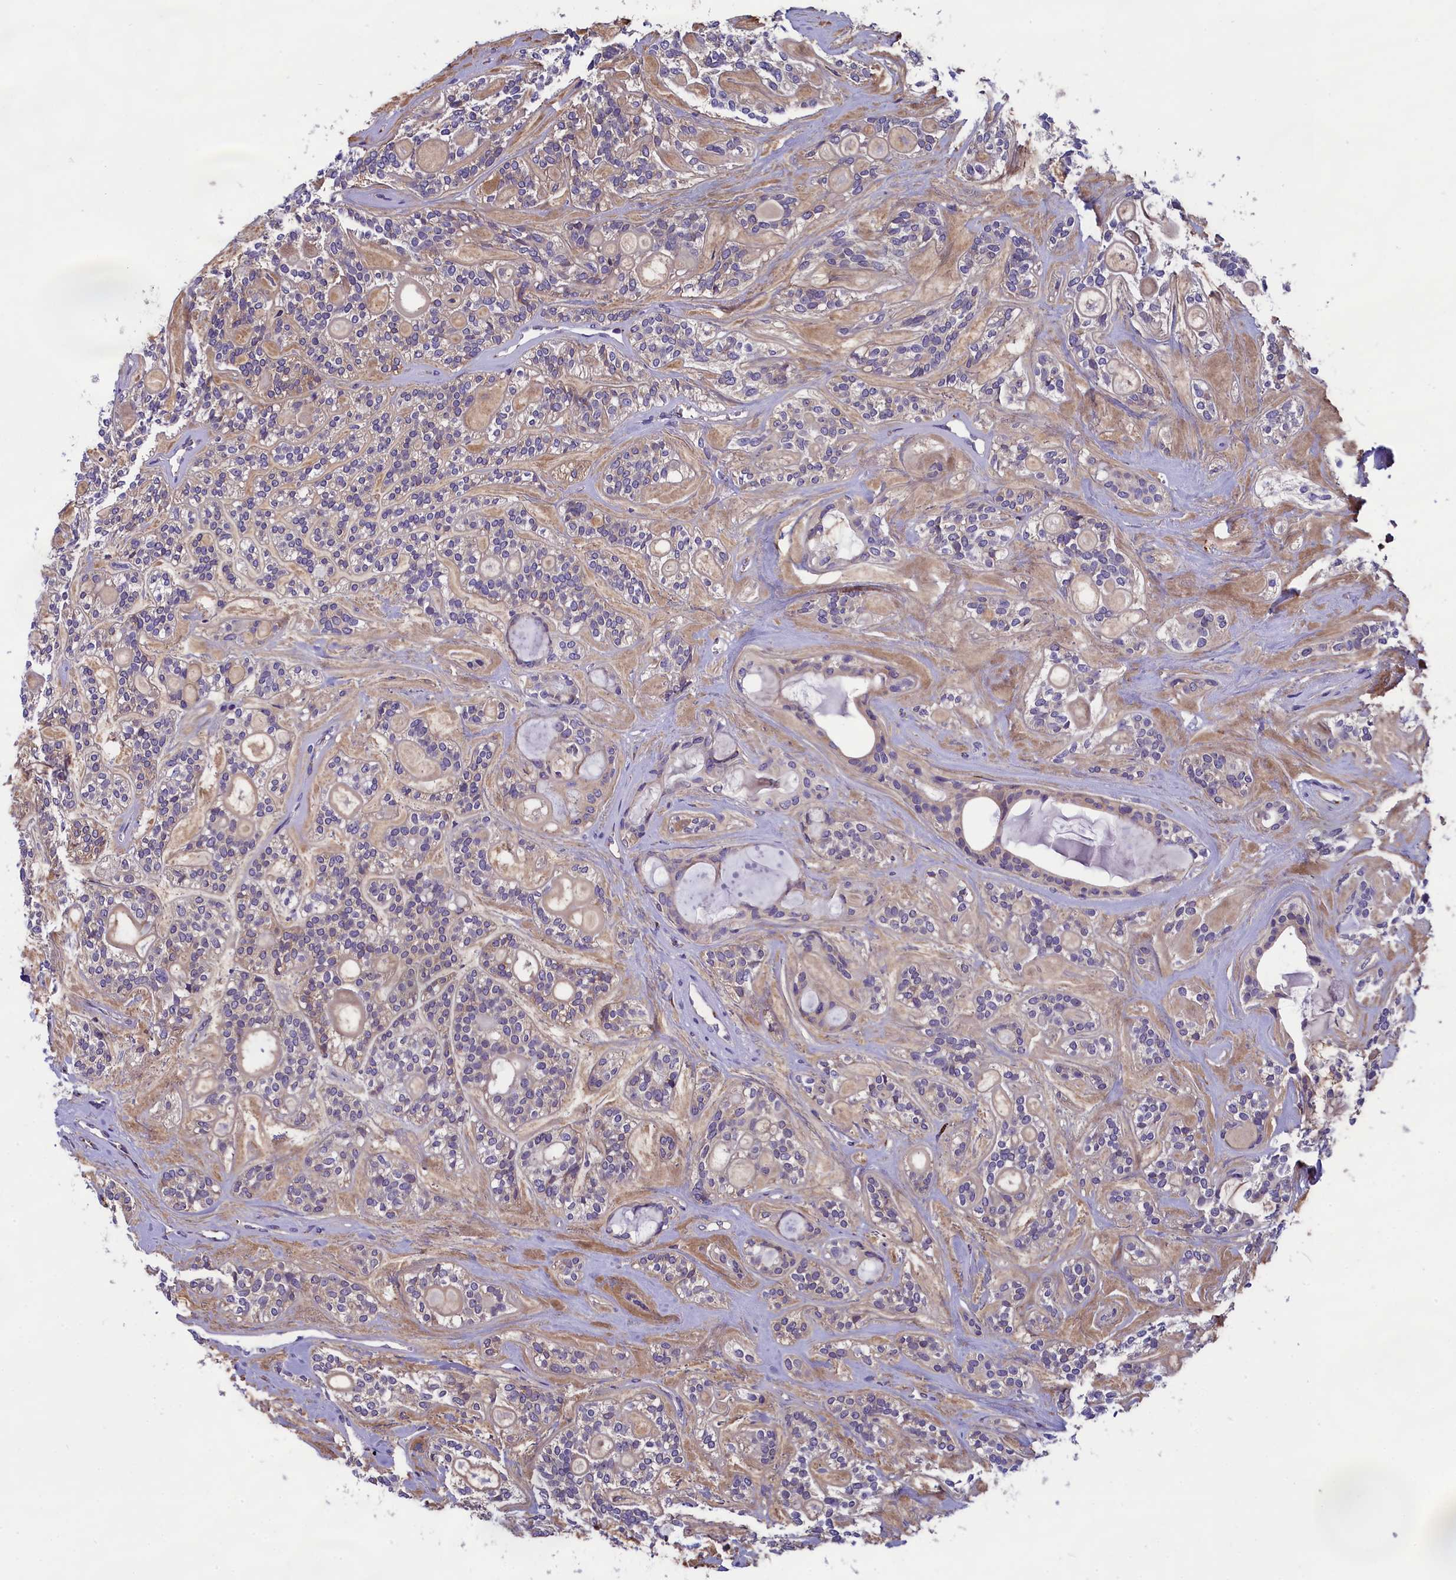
{"staining": {"intensity": "negative", "quantity": "none", "location": "none"}, "tissue": "head and neck cancer", "cell_type": "Tumor cells", "image_type": "cancer", "snomed": [{"axis": "morphology", "description": "Adenocarcinoma, NOS"}, {"axis": "topography", "description": "Head-Neck"}], "caption": "The IHC image has no significant expression in tumor cells of head and neck adenocarcinoma tissue.", "gene": "ABCC8", "patient": {"sex": "male", "age": 66}}